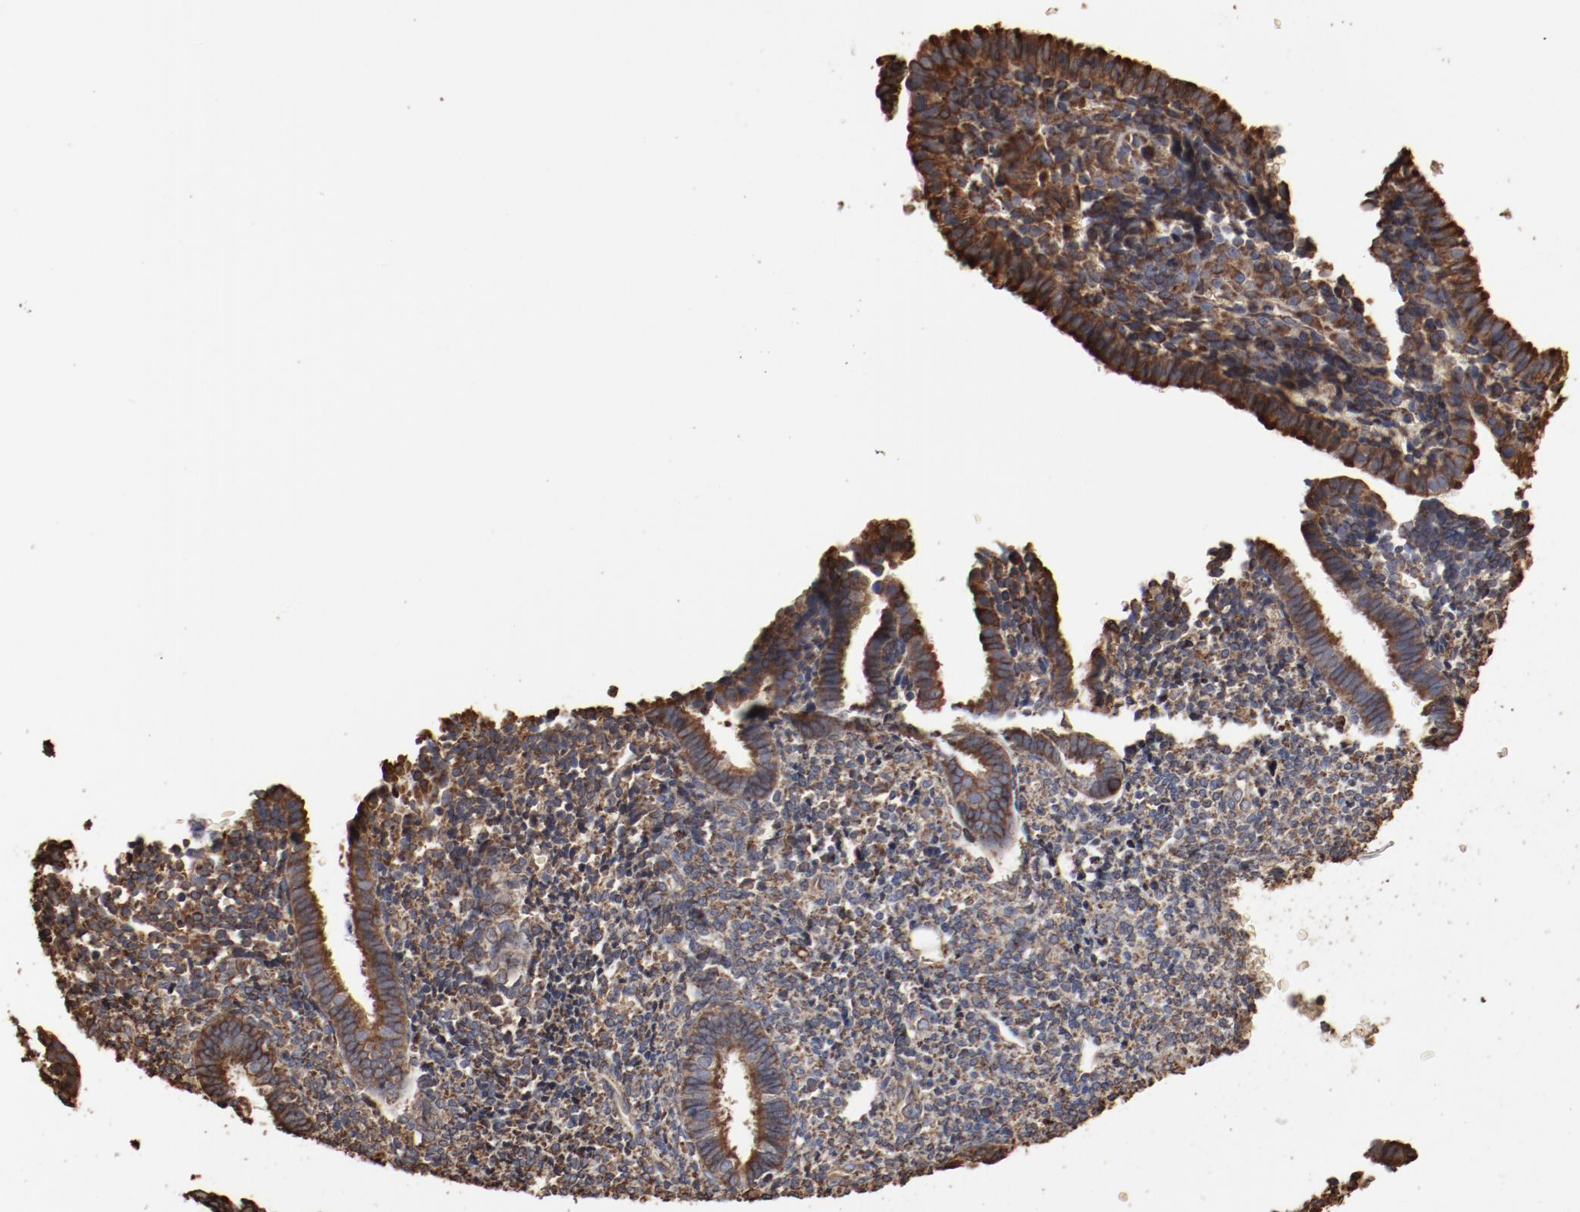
{"staining": {"intensity": "moderate", "quantity": "<25%", "location": "cytoplasmic/membranous"}, "tissue": "endometrium", "cell_type": "Cells in endometrial stroma", "image_type": "normal", "snomed": [{"axis": "morphology", "description": "Normal tissue, NOS"}, {"axis": "topography", "description": "Endometrium"}], "caption": "Immunohistochemical staining of unremarkable human endometrium reveals moderate cytoplasmic/membranous protein expression in about <25% of cells in endometrial stroma. The protein of interest is stained brown, and the nuclei are stained in blue (DAB (3,3'-diaminobenzidine) IHC with brightfield microscopy, high magnification).", "gene": "PDIA3", "patient": {"sex": "female", "age": 27}}